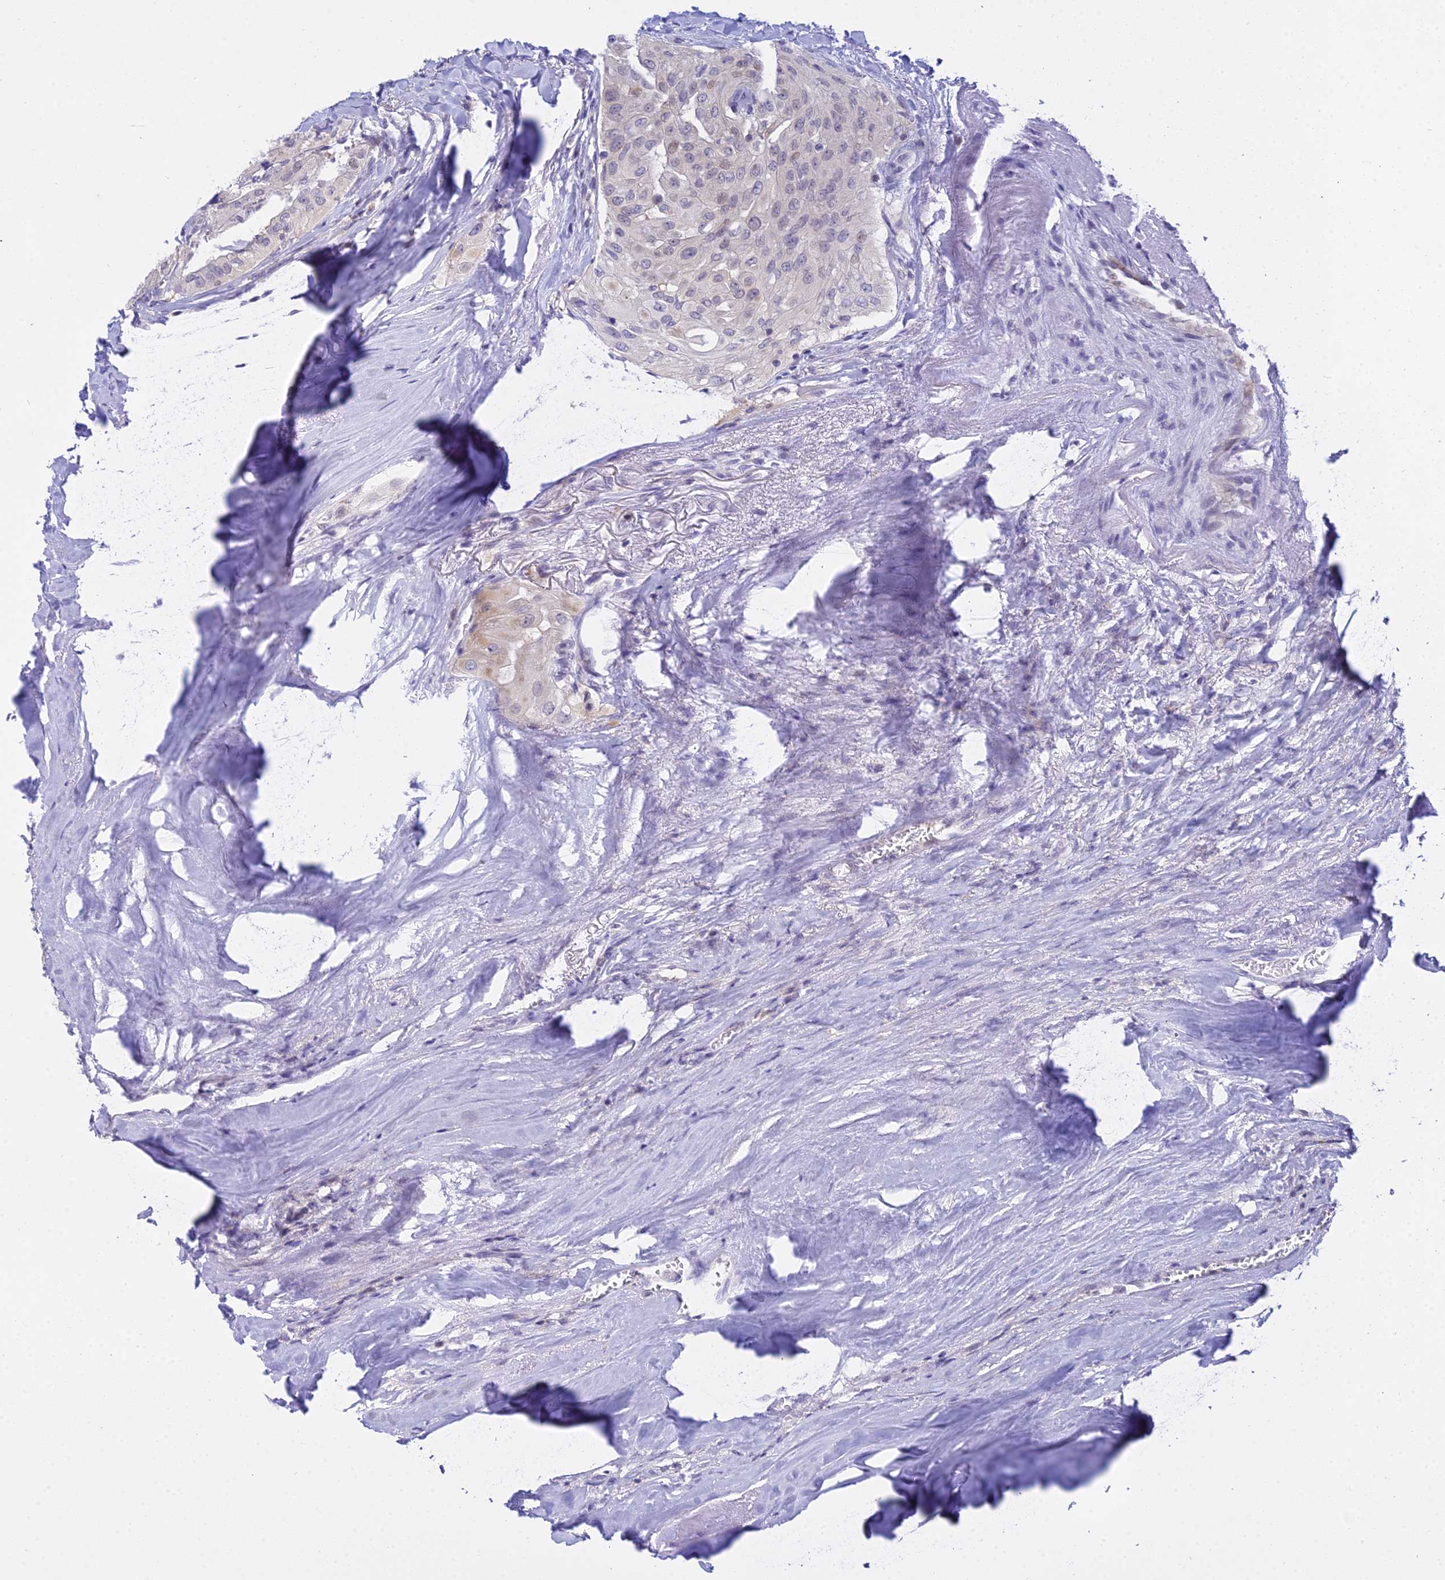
{"staining": {"intensity": "negative", "quantity": "none", "location": "none"}, "tissue": "thyroid cancer", "cell_type": "Tumor cells", "image_type": "cancer", "snomed": [{"axis": "morphology", "description": "Papillary adenocarcinoma, NOS"}, {"axis": "topography", "description": "Thyroid gland"}], "caption": "Thyroid cancer (papillary adenocarcinoma) was stained to show a protein in brown. There is no significant staining in tumor cells.", "gene": "ZMIZ1", "patient": {"sex": "female", "age": 59}}